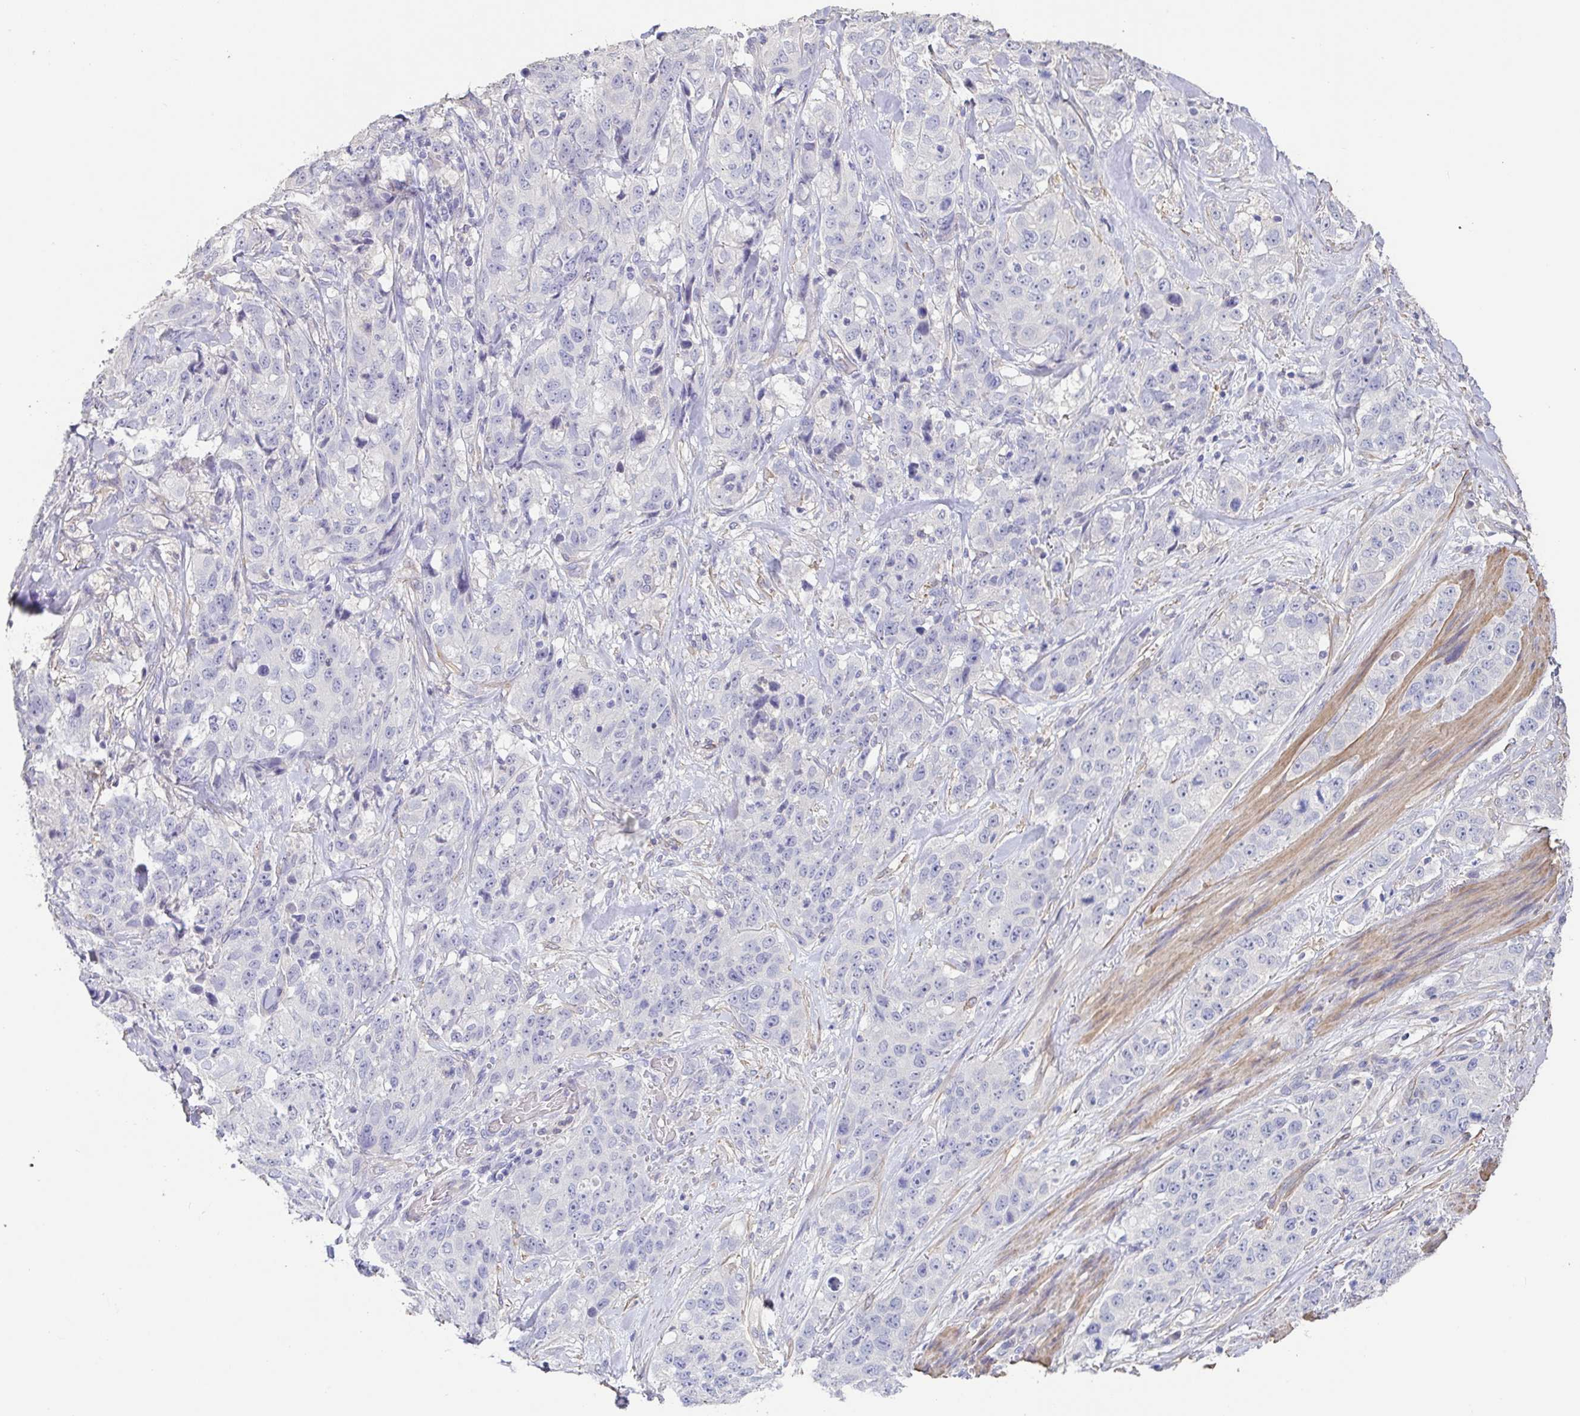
{"staining": {"intensity": "negative", "quantity": "none", "location": "none"}, "tissue": "stomach cancer", "cell_type": "Tumor cells", "image_type": "cancer", "snomed": [{"axis": "morphology", "description": "Adenocarcinoma, NOS"}, {"axis": "topography", "description": "Stomach"}], "caption": "Micrograph shows no significant protein staining in tumor cells of stomach cancer (adenocarcinoma).", "gene": "PYGM", "patient": {"sex": "male", "age": 48}}